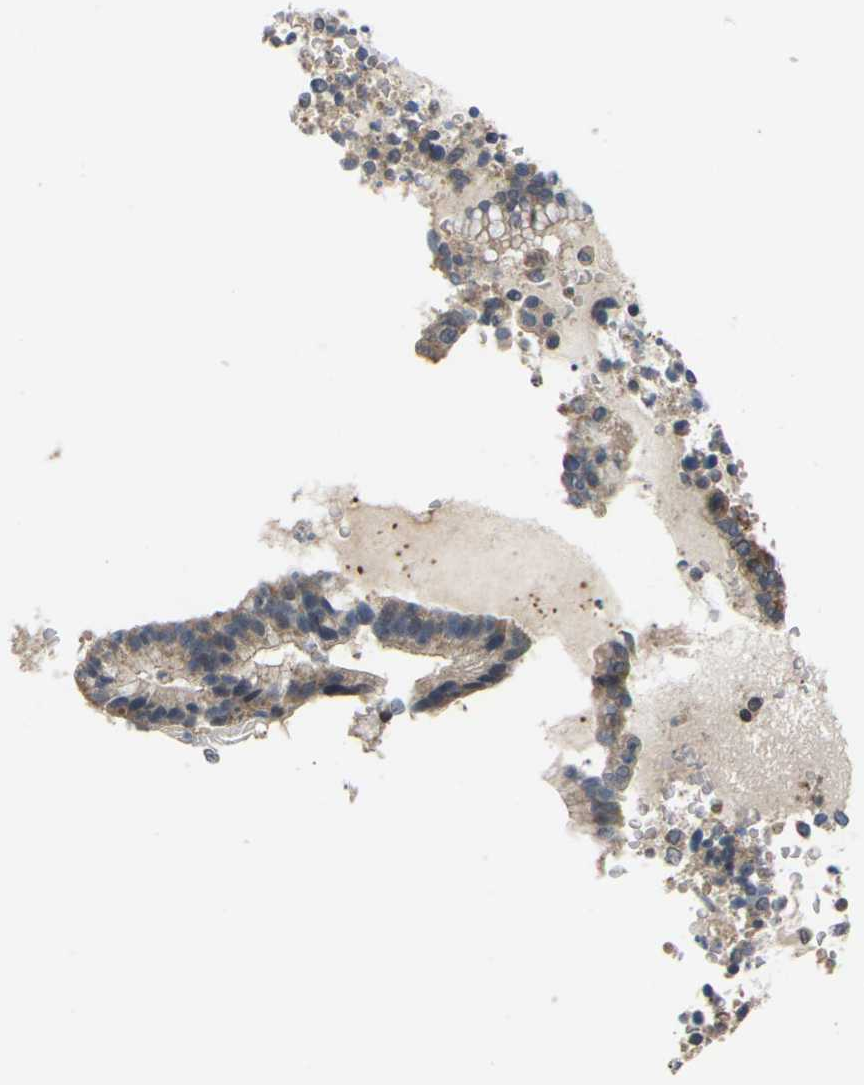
{"staining": {"intensity": "moderate", "quantity": "25%-75%", "location": "cytoplasmic/membranous"}, "tissue": "cervical cancer", "cell_type": "Tumor cells", "image_type": "cancer", "snomed": [{"axis": "morphology", "description": "Adenocarcinoma, NOS"}, {"axis": "topography", "description": "Cervix"}], "caption": "Cervical cancer (adenocarcinoma) was stained to show a protein in brown. There is medium levels of moderate cytoplasmic/membranous positivity in about 25%-75% of tumor cells. The staining was performed using DAB (3,3'-diaminobenzidine), with brown indicating positive protein expression. Nuclei are stained blue with hematoxylin.", "gene": "RPS6KA3", "patient": {"sex": "female", "age": 44}}